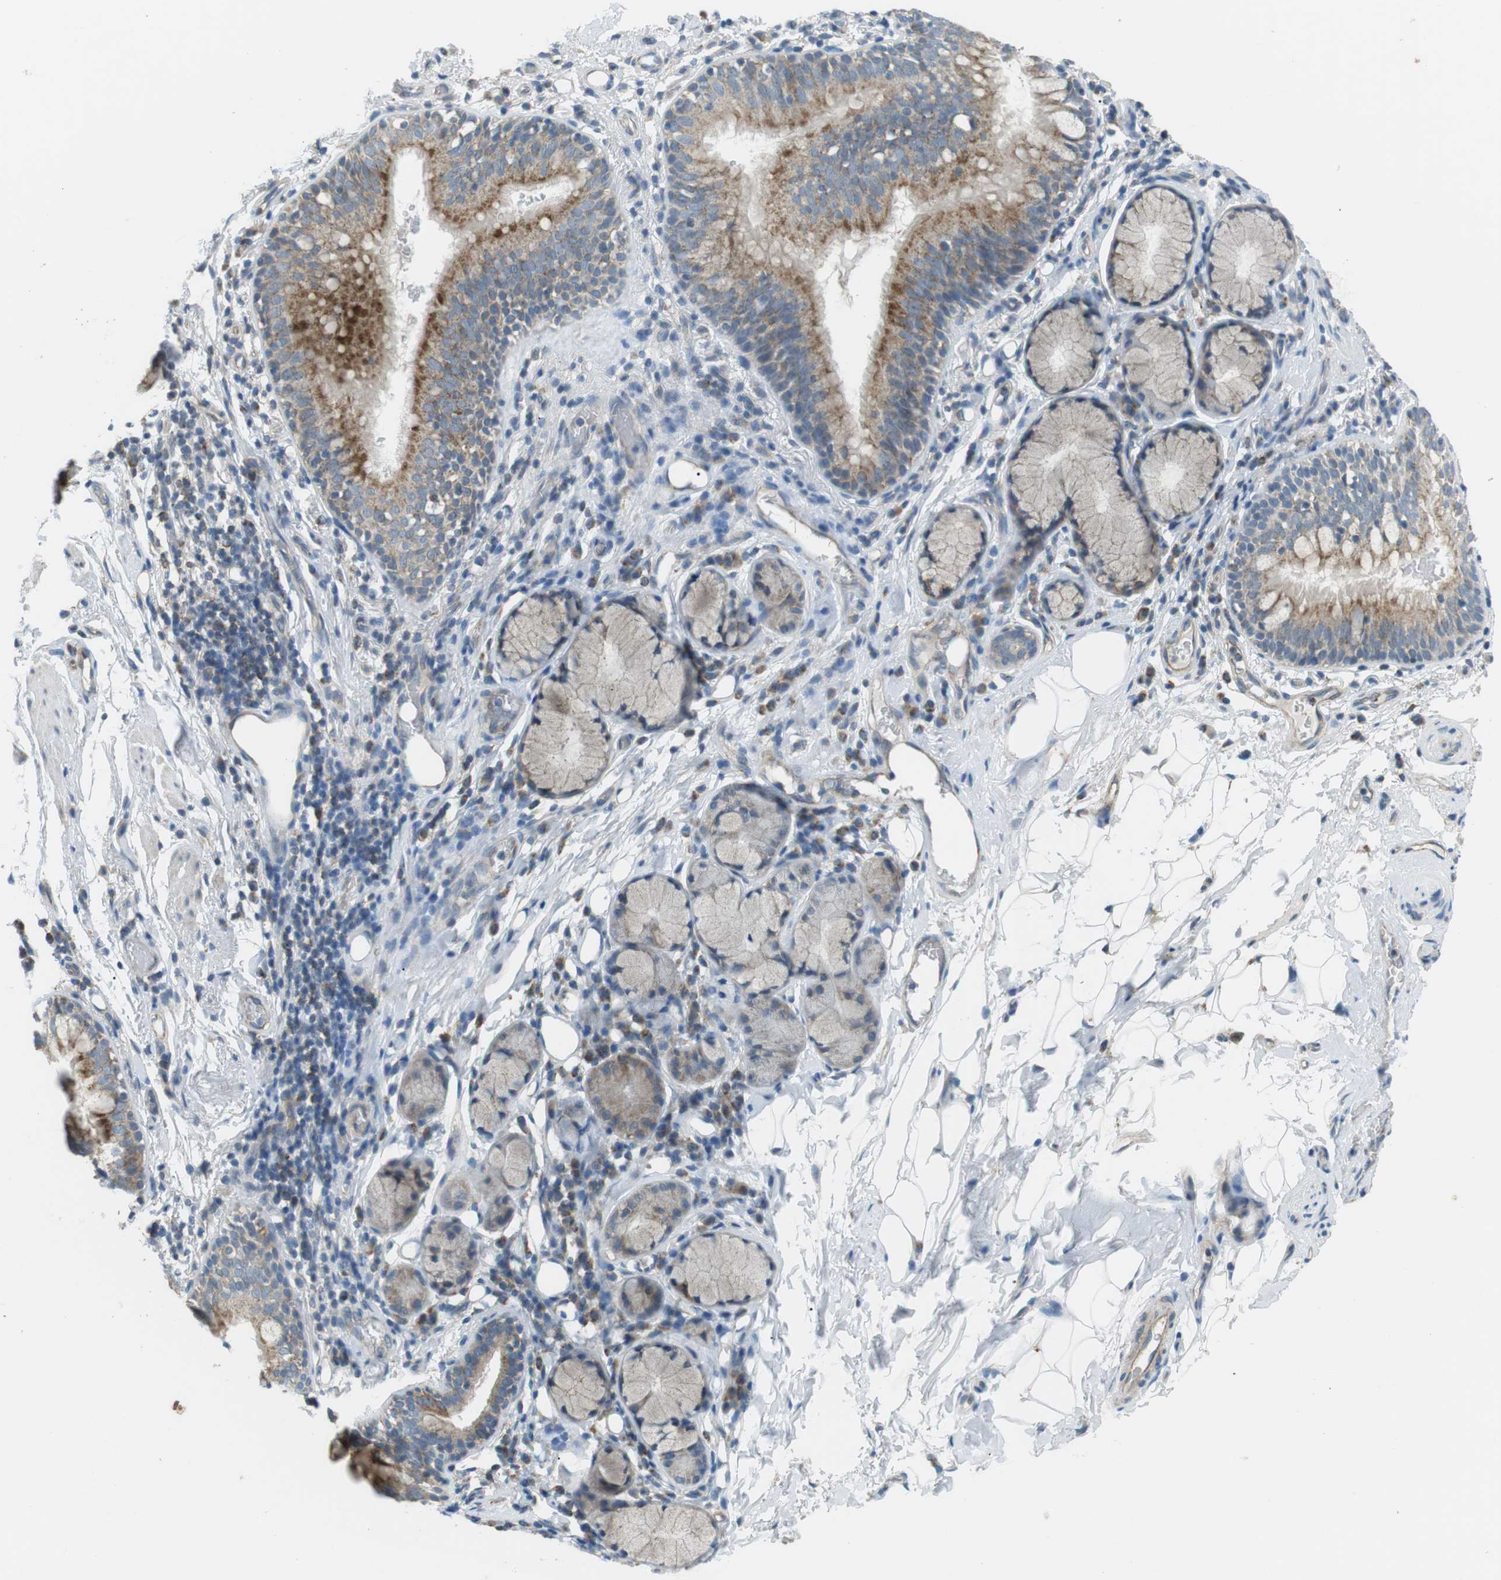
{"staining": {"intensity": "moderate", "quantity": ">75%", "location": "cytoplasmic/membranous"}, "tissue": "bronchus", "cell_type": "Respiratory epithelial cells", "image_type": "normal", "snomed": [{"axis": "morphology", "description": "Normal tissue, NOS"}, {"axis": "morphology", "description": "Inflammation, NOS"}, {"axis": "topography", "description": "Cartilage tissue"}, {"axis": "topography", "description": "Bronchus"}], "caption": "Unremarkable bronchus exhibits moderate cytoplasmic/membranous staining in about >75% of respiratory epithelial cells, visualized by immunohistochemistry.", "gene": "BACE1", "patient": {"sex": "male", "age": 77}}